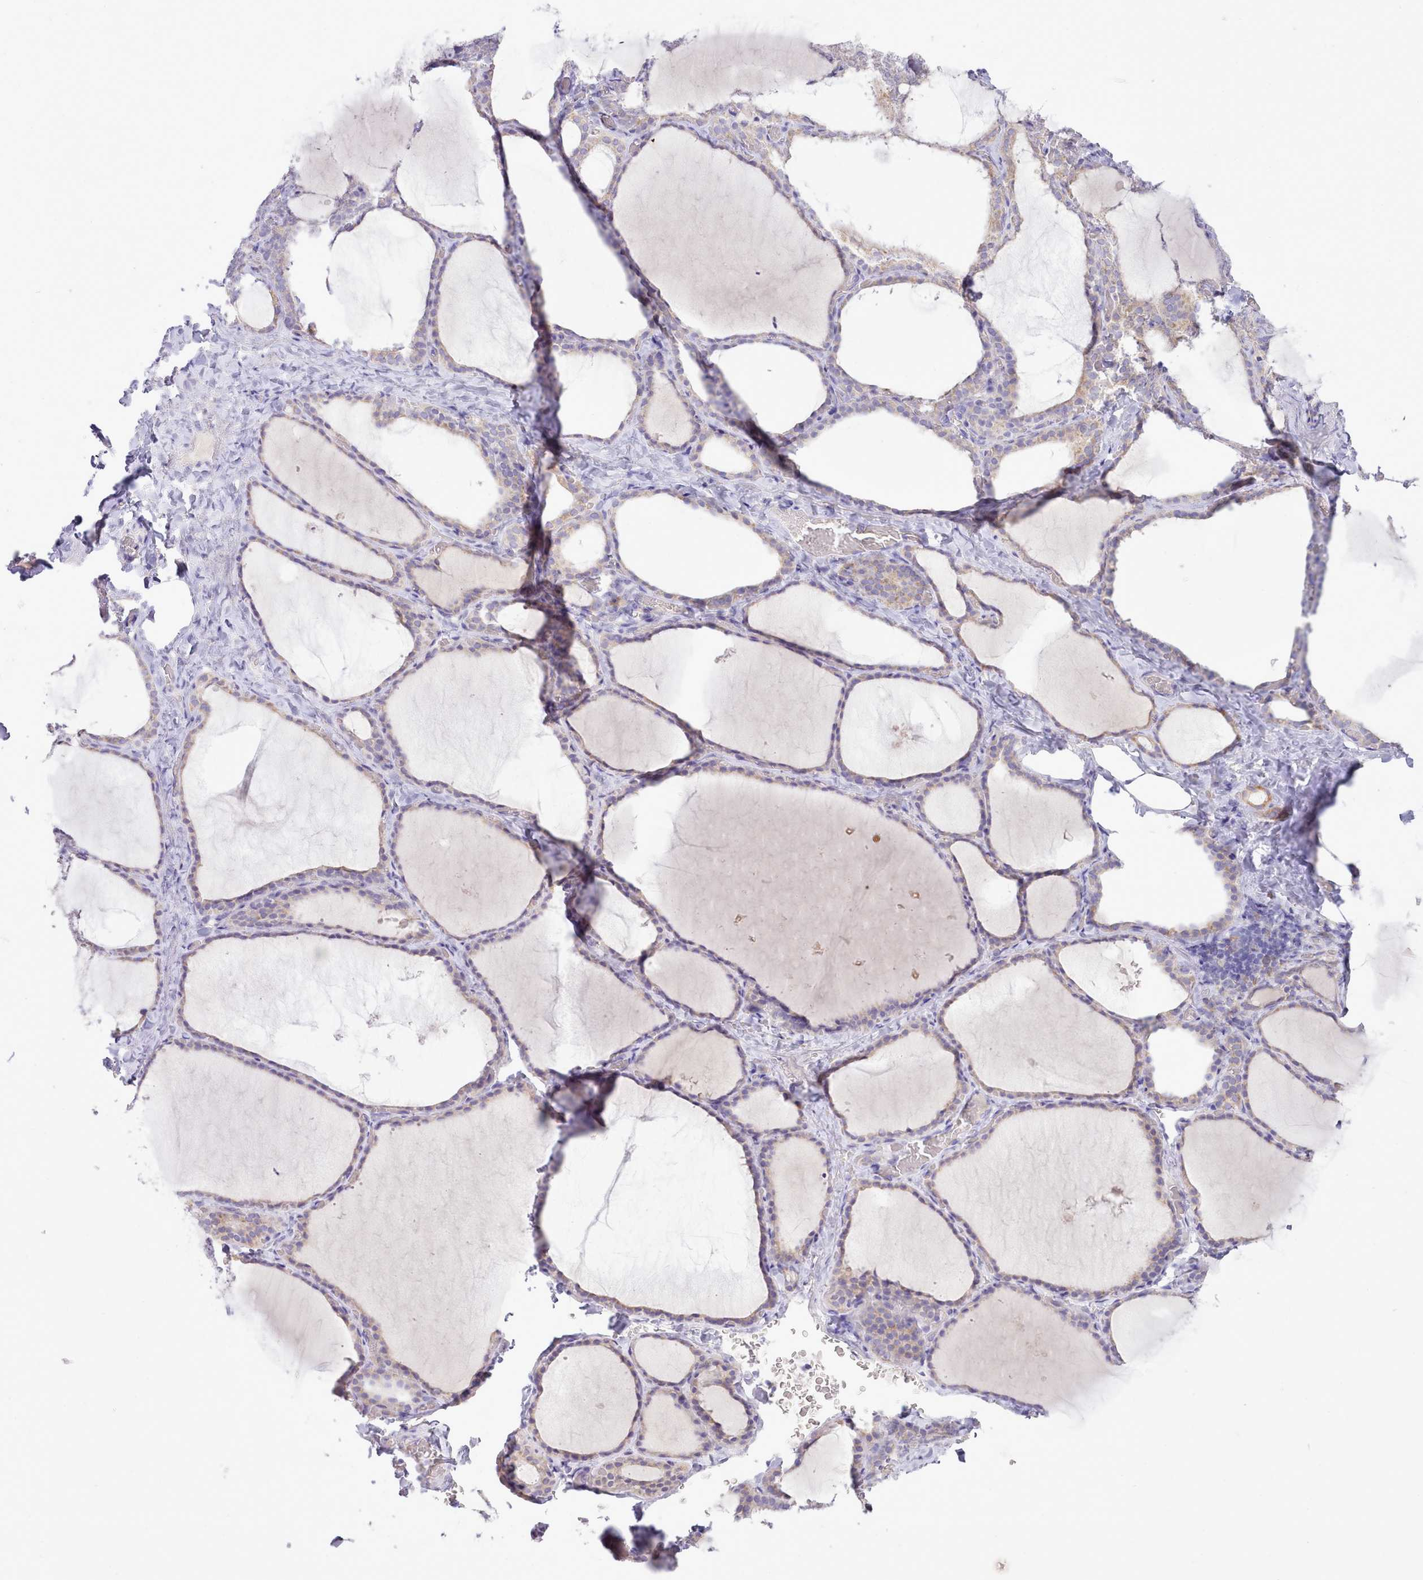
{"staining": {"intensity": "weak", "quantity": "<25%", "location": "cytoplasmic/membranous"}, "tissue": "thyroid gland", "cell_type": "Glandular cells", "image_type": "normal", "snomed": [{"axis": "morphology", "description": "Normal tissue, NOS"}, {"axis": "topography", "description": "Thyroid gland"}], "caption": "DAB (3,3'-diaminobenzidine) immunohistochemical staining of unremarkable human thyroid gland reveals no significant expression in glandular cells.", "gene": "CCL1", "patient": {"sex": "female", "age": 39}}